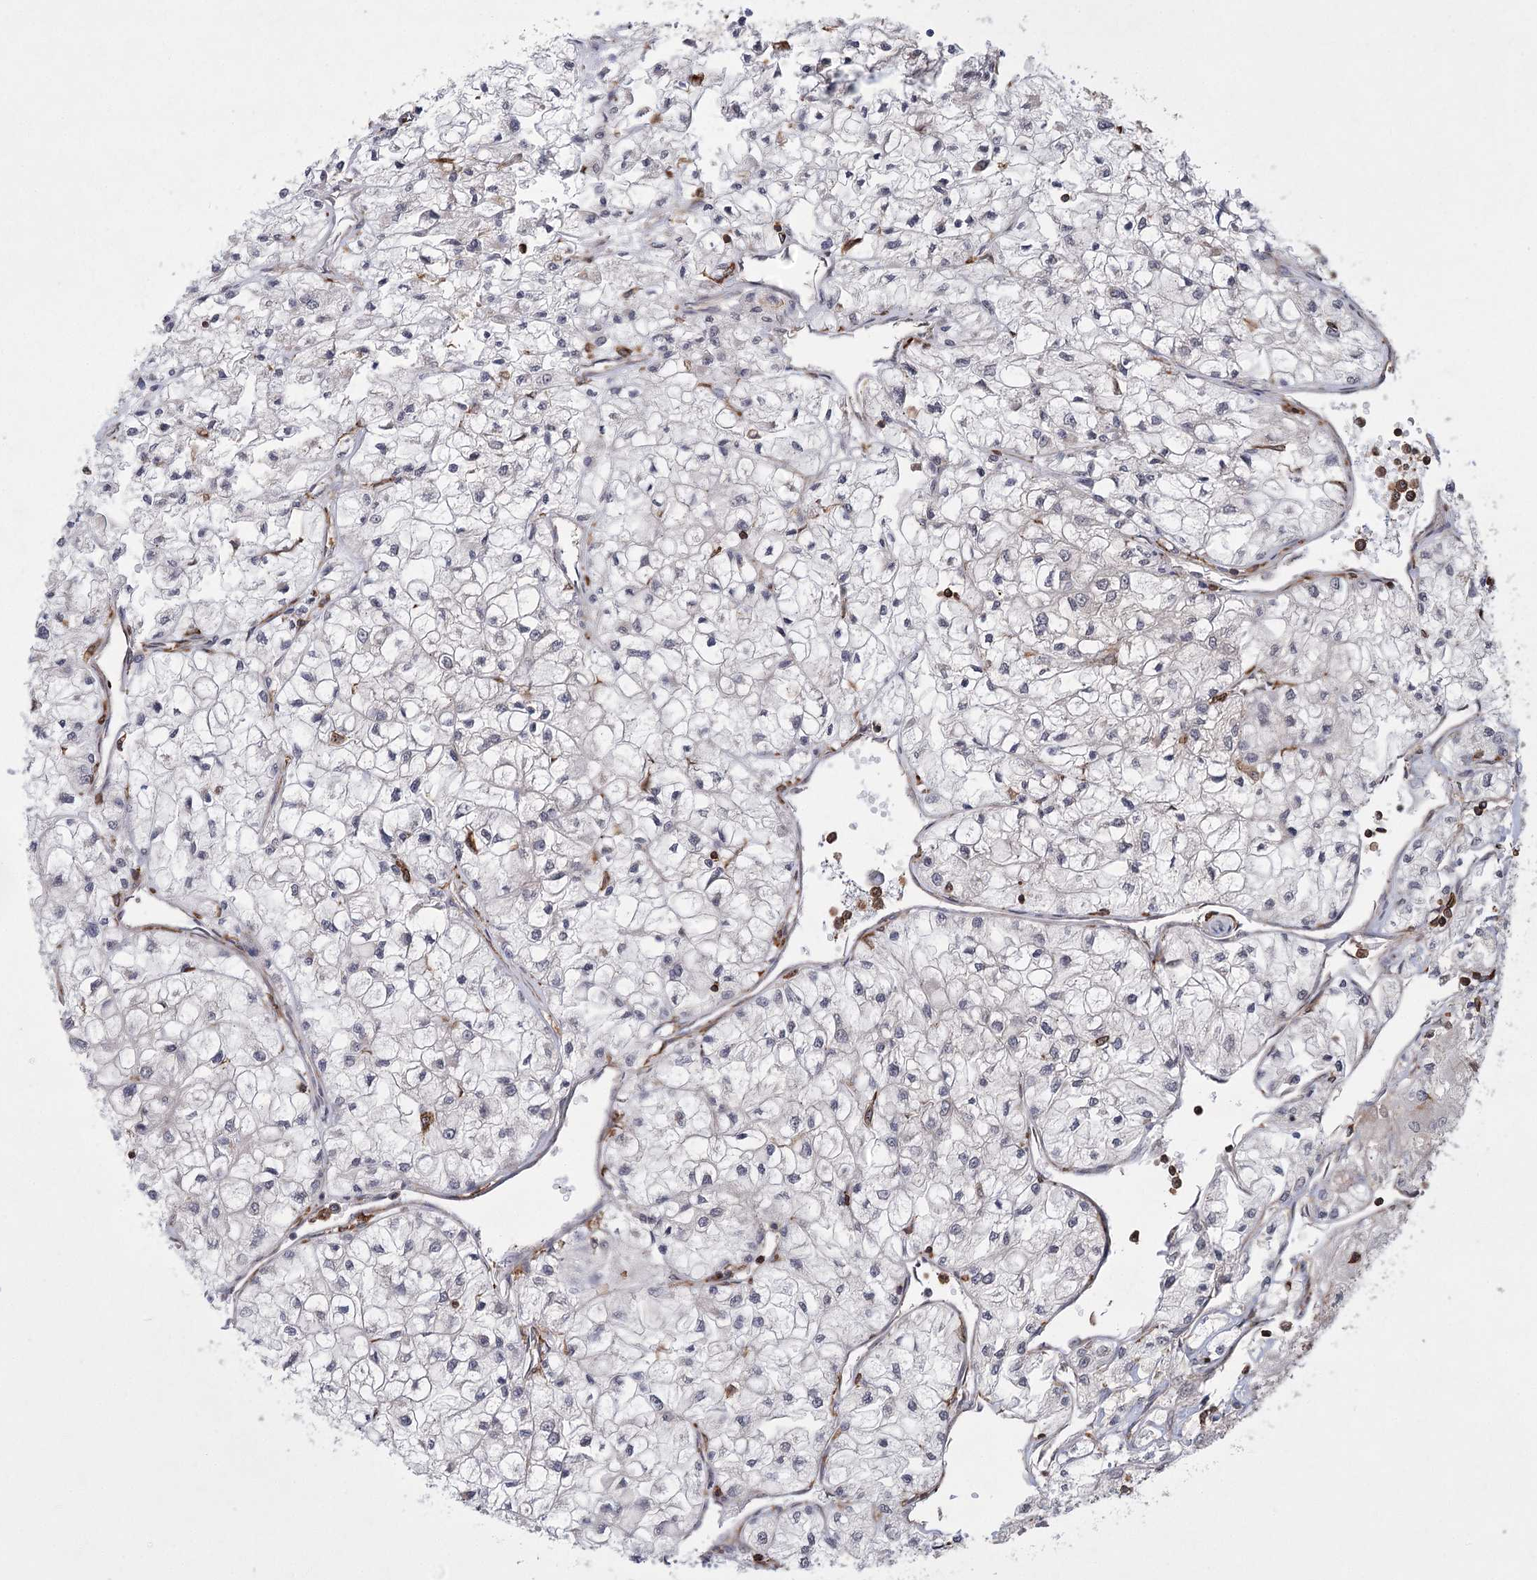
{"staining": {"intensity": "negative", "quantity": "none", "location": "none"}, "tissue": "renal cancer", "cell_type": "Tumor cells", "image_type": "cancer", "snomed": [{"axis": "morphology", "description": "Adenocarcinoma, NOS"}, {"axis": "topography", "description": "Kidney"}], "caption": "This is an IHC image of renal cancer. There is no expression in tumor cells.", "gene": "MEPE", "patient": {"sex": "male", "age": 80}}